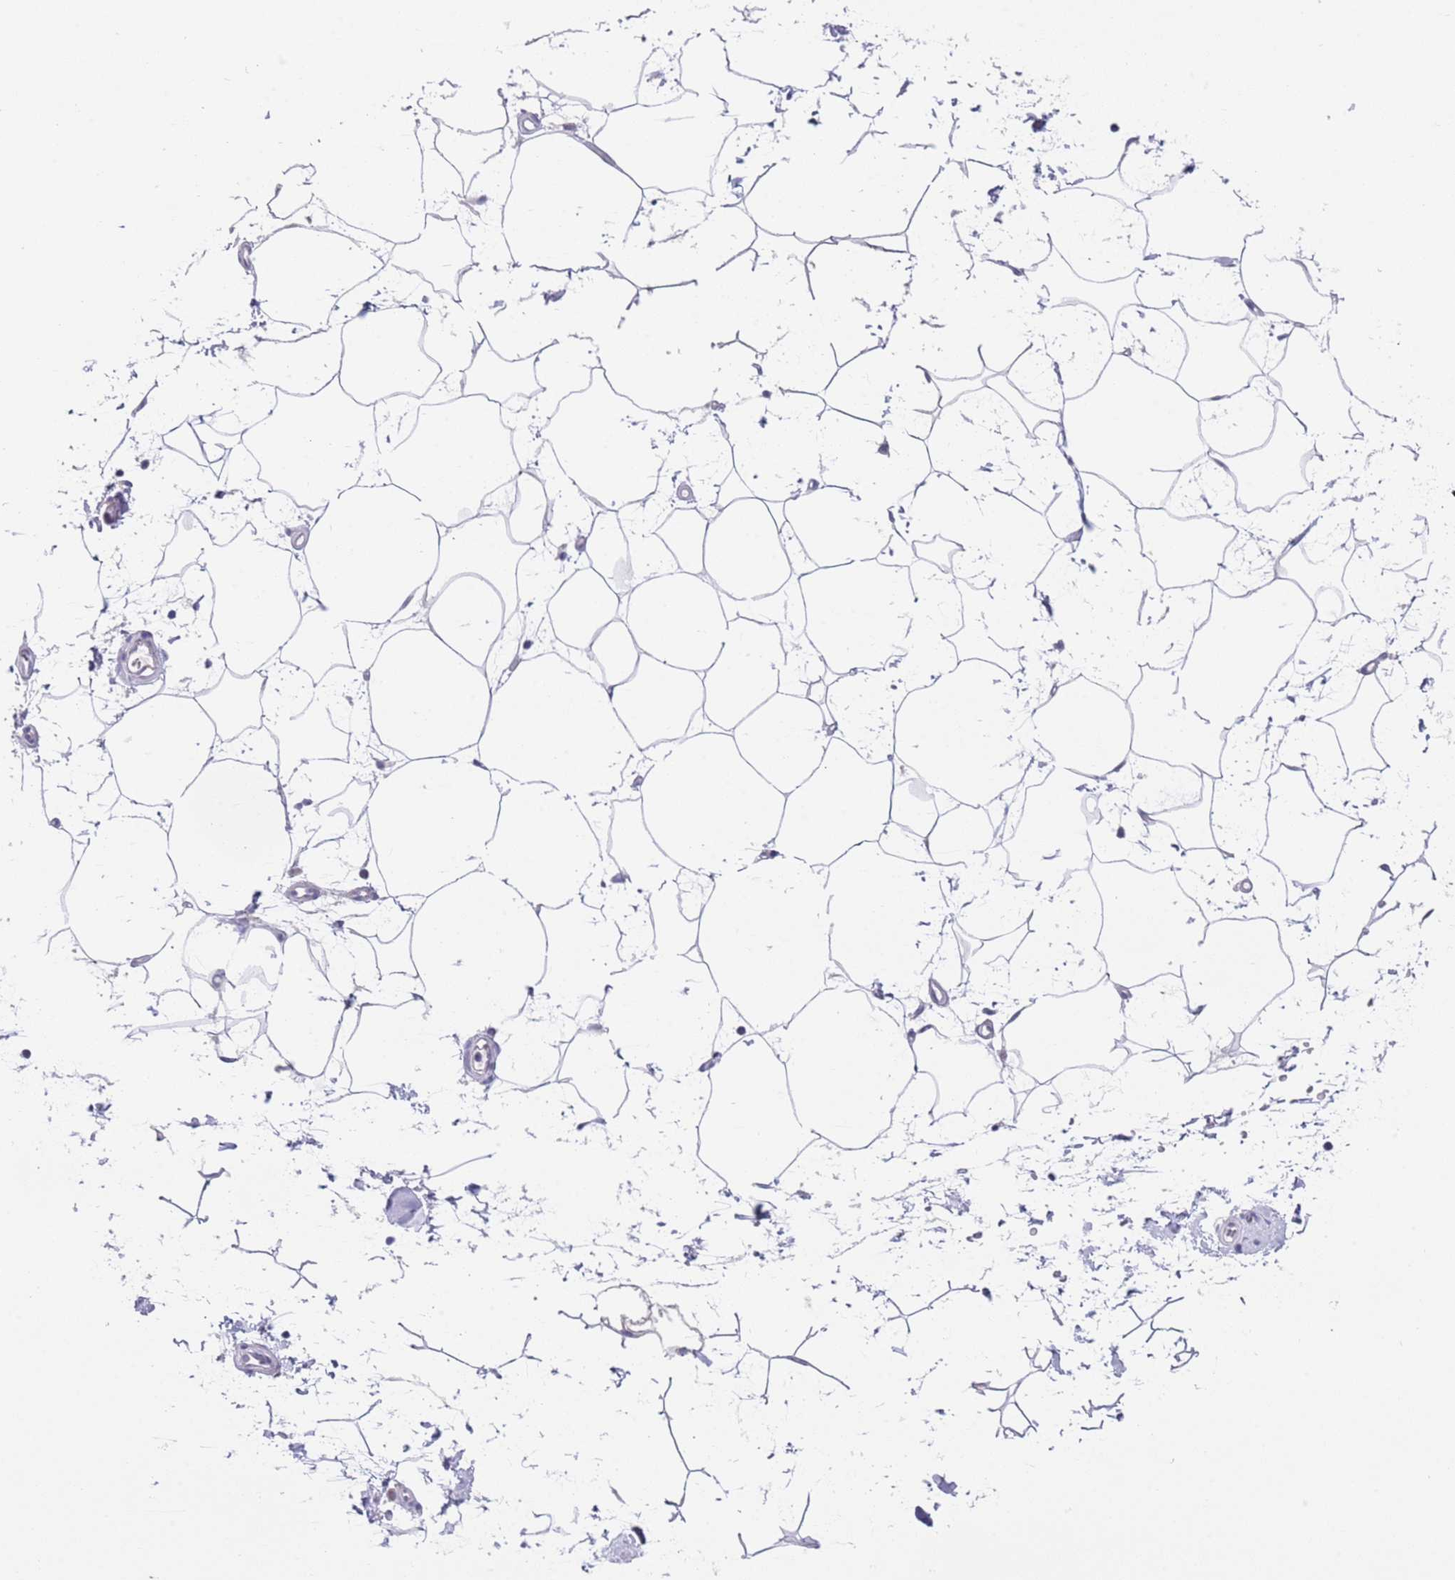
{"staining": {"intensity": "negative", "quantity": "none", "location": "none"}, "tissue": "adipose tissue", "cell_type": "Adipocytes", "image_type": "normal", "snomed": [{"axis": "morphology", "description": "Normal tissue, NOS"}, {"axis": "topography", "description": "Soft tissue"}, {"axis": "topography", "description": "Adipose tissue"}, {"axis": "topography", "description": "Vascular tissue"}, {"axis": "topography", "description": "Peripheral nerve tissue"}], "caption": "A photomicrograph of adipose tissue stained for a protein shows no brown staining in adipocytes.", "gene": "SPIRE2", "patient": {"sex": "male", "age": 74}}